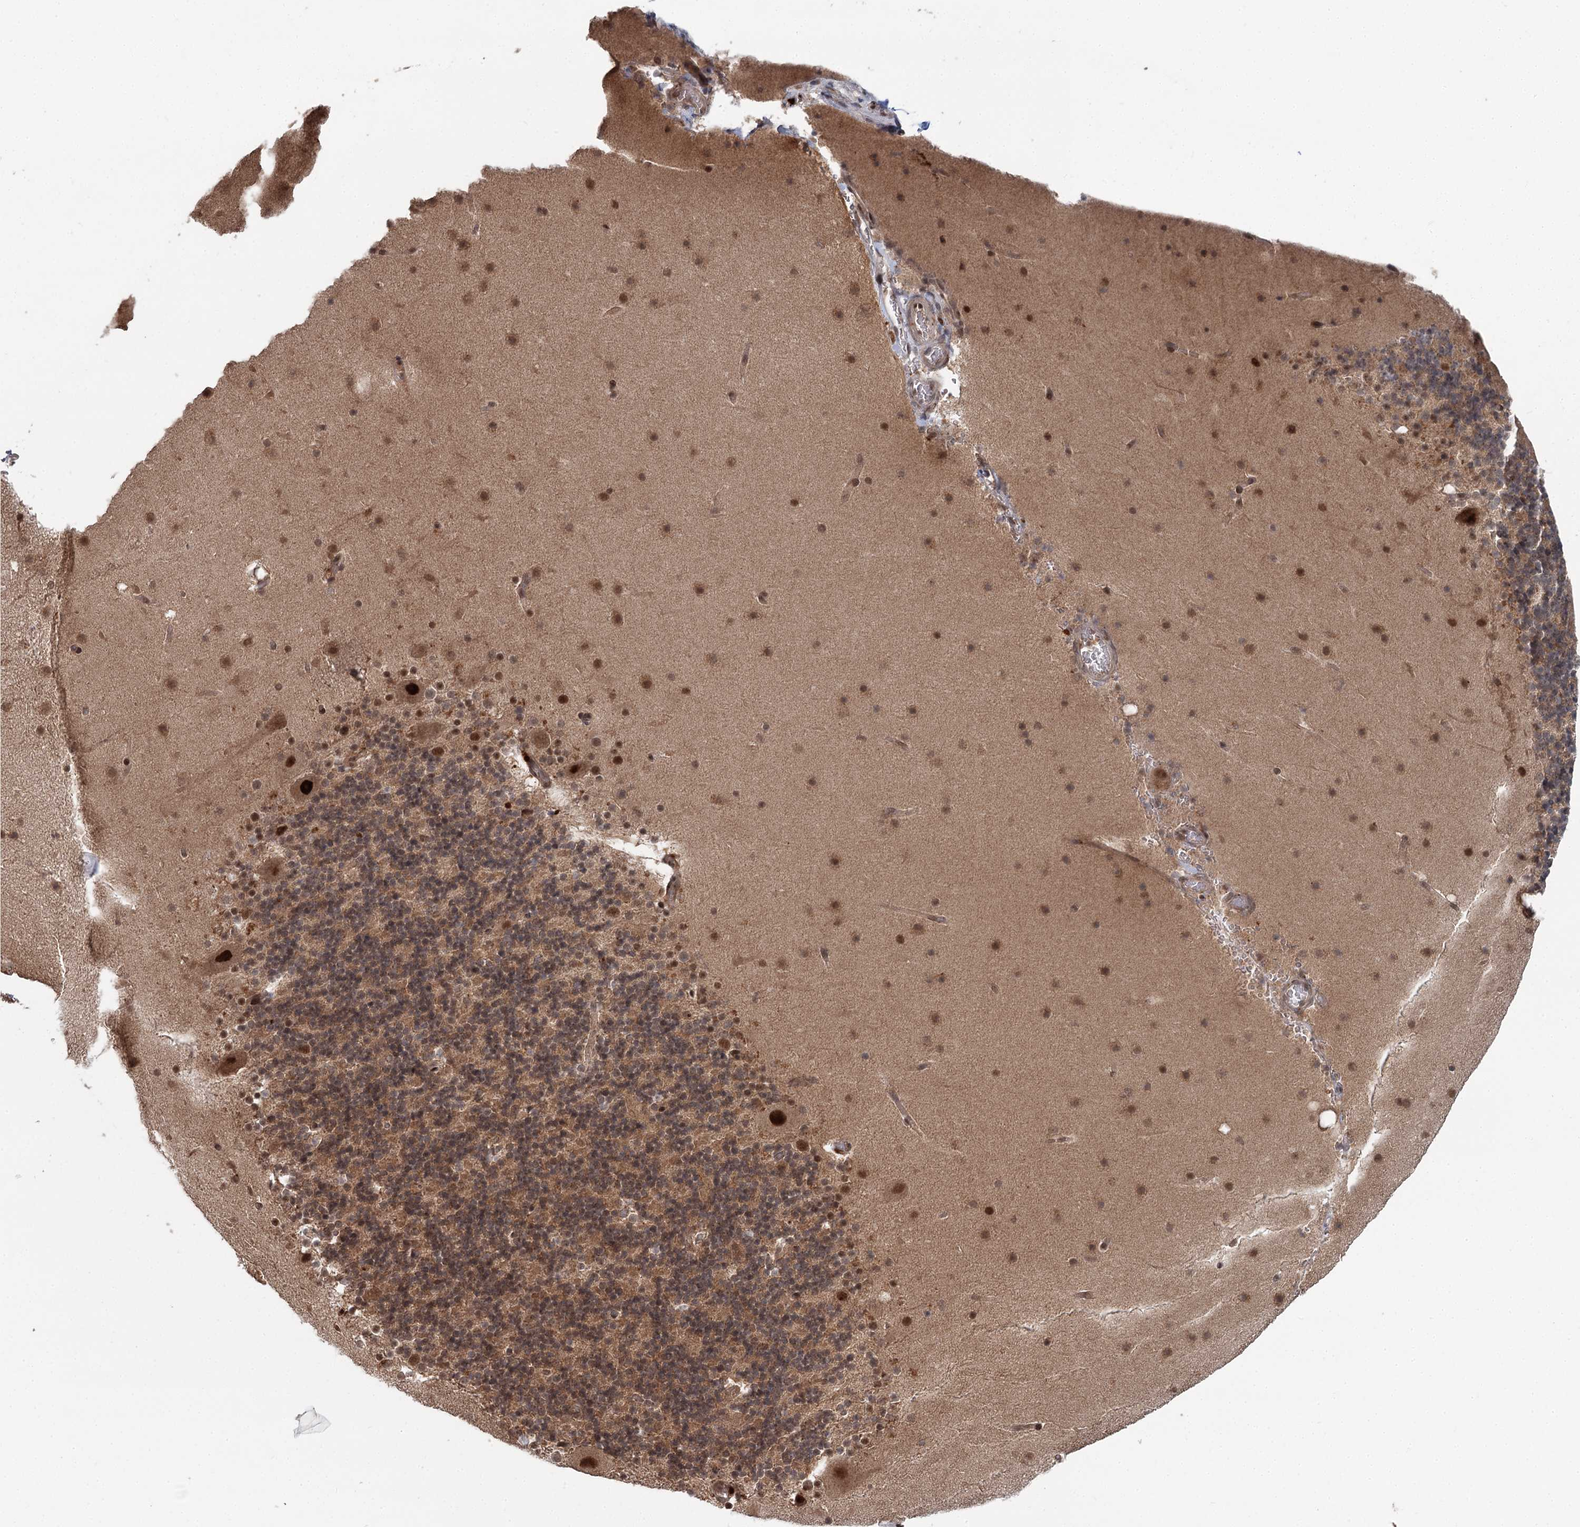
{"staining": {"intensity": "moderate", "quantity": ">75%", "location": "cytoplasmic/membranous"}, "tissue": "cerebellum", "cell_type": "Cells in granular layer", "image_type": "normal", "snomed": [{"axis": "morphology", "description": "Normal tissue, NOS"}, {"axis": "topography", "description": "Cerebellum"}], "caption": "This image exhibits immunohistochemistry (IHC) staining of unremarkable cerebellum, with medium moderate cytoplasmic/membranous staining in approximately >75% of cells in granular layer.", "gene": "N6AMT1", "patient": {"sex": "male", "age": 57}}